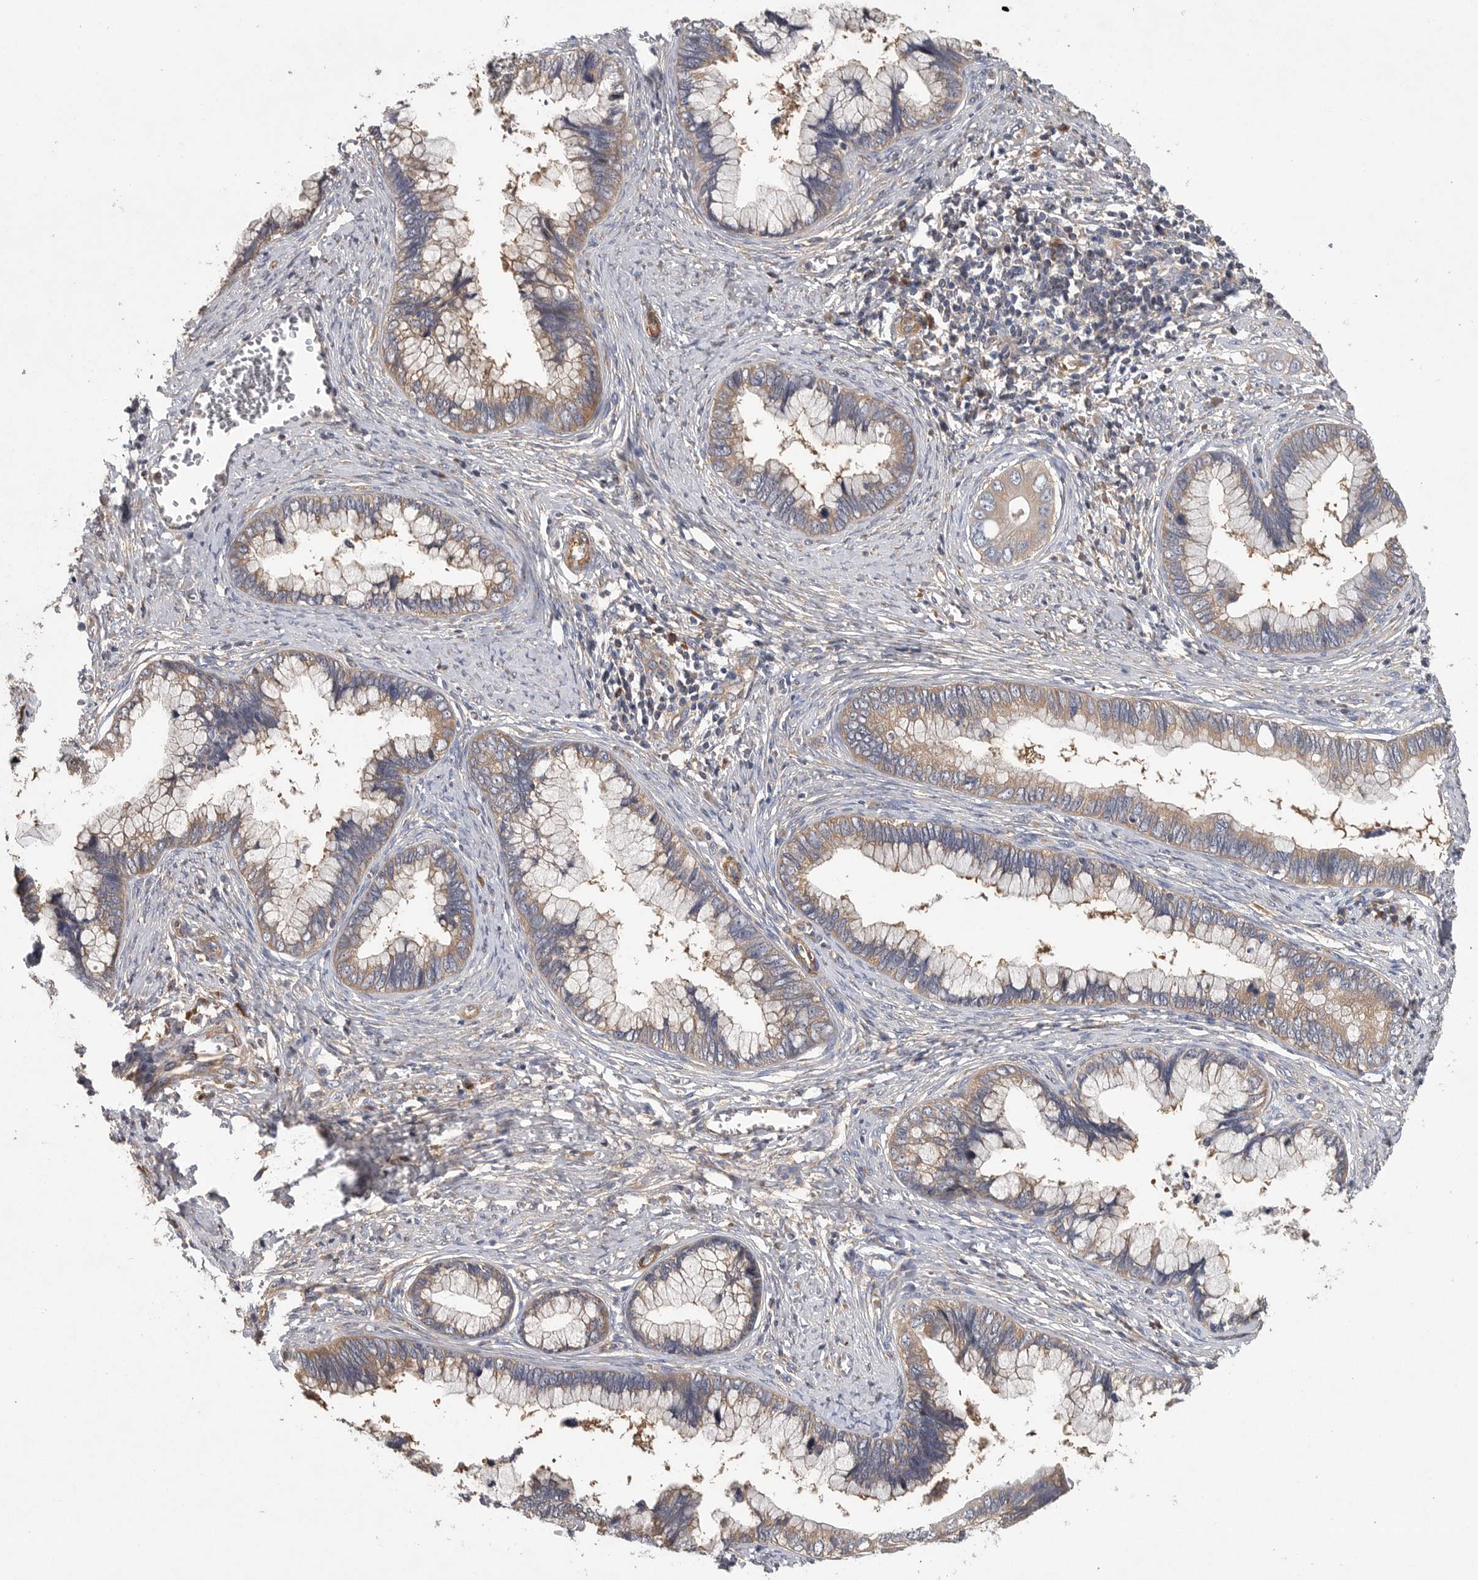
{"staining": {"intensity": "weak", "quantity": ">75%", "location": "cytoplasmic/membranous"}, "tissue": "cervical cancer", "cell_type": "Tumor cells", "image_type": "cancer", "snomed": [{"axis": "morphology", "description": "Adenocarcinoma, NOS"}, {"axis": "topography", "description": "Cervix"}], "caption": "Tumor cells display low levels of weak cytoplasmic/membranous expression in about >75% of cells in cervical adenocarcinoma.", "gene": "OXR1", "patient": {"sex": "female", "age": 44}}